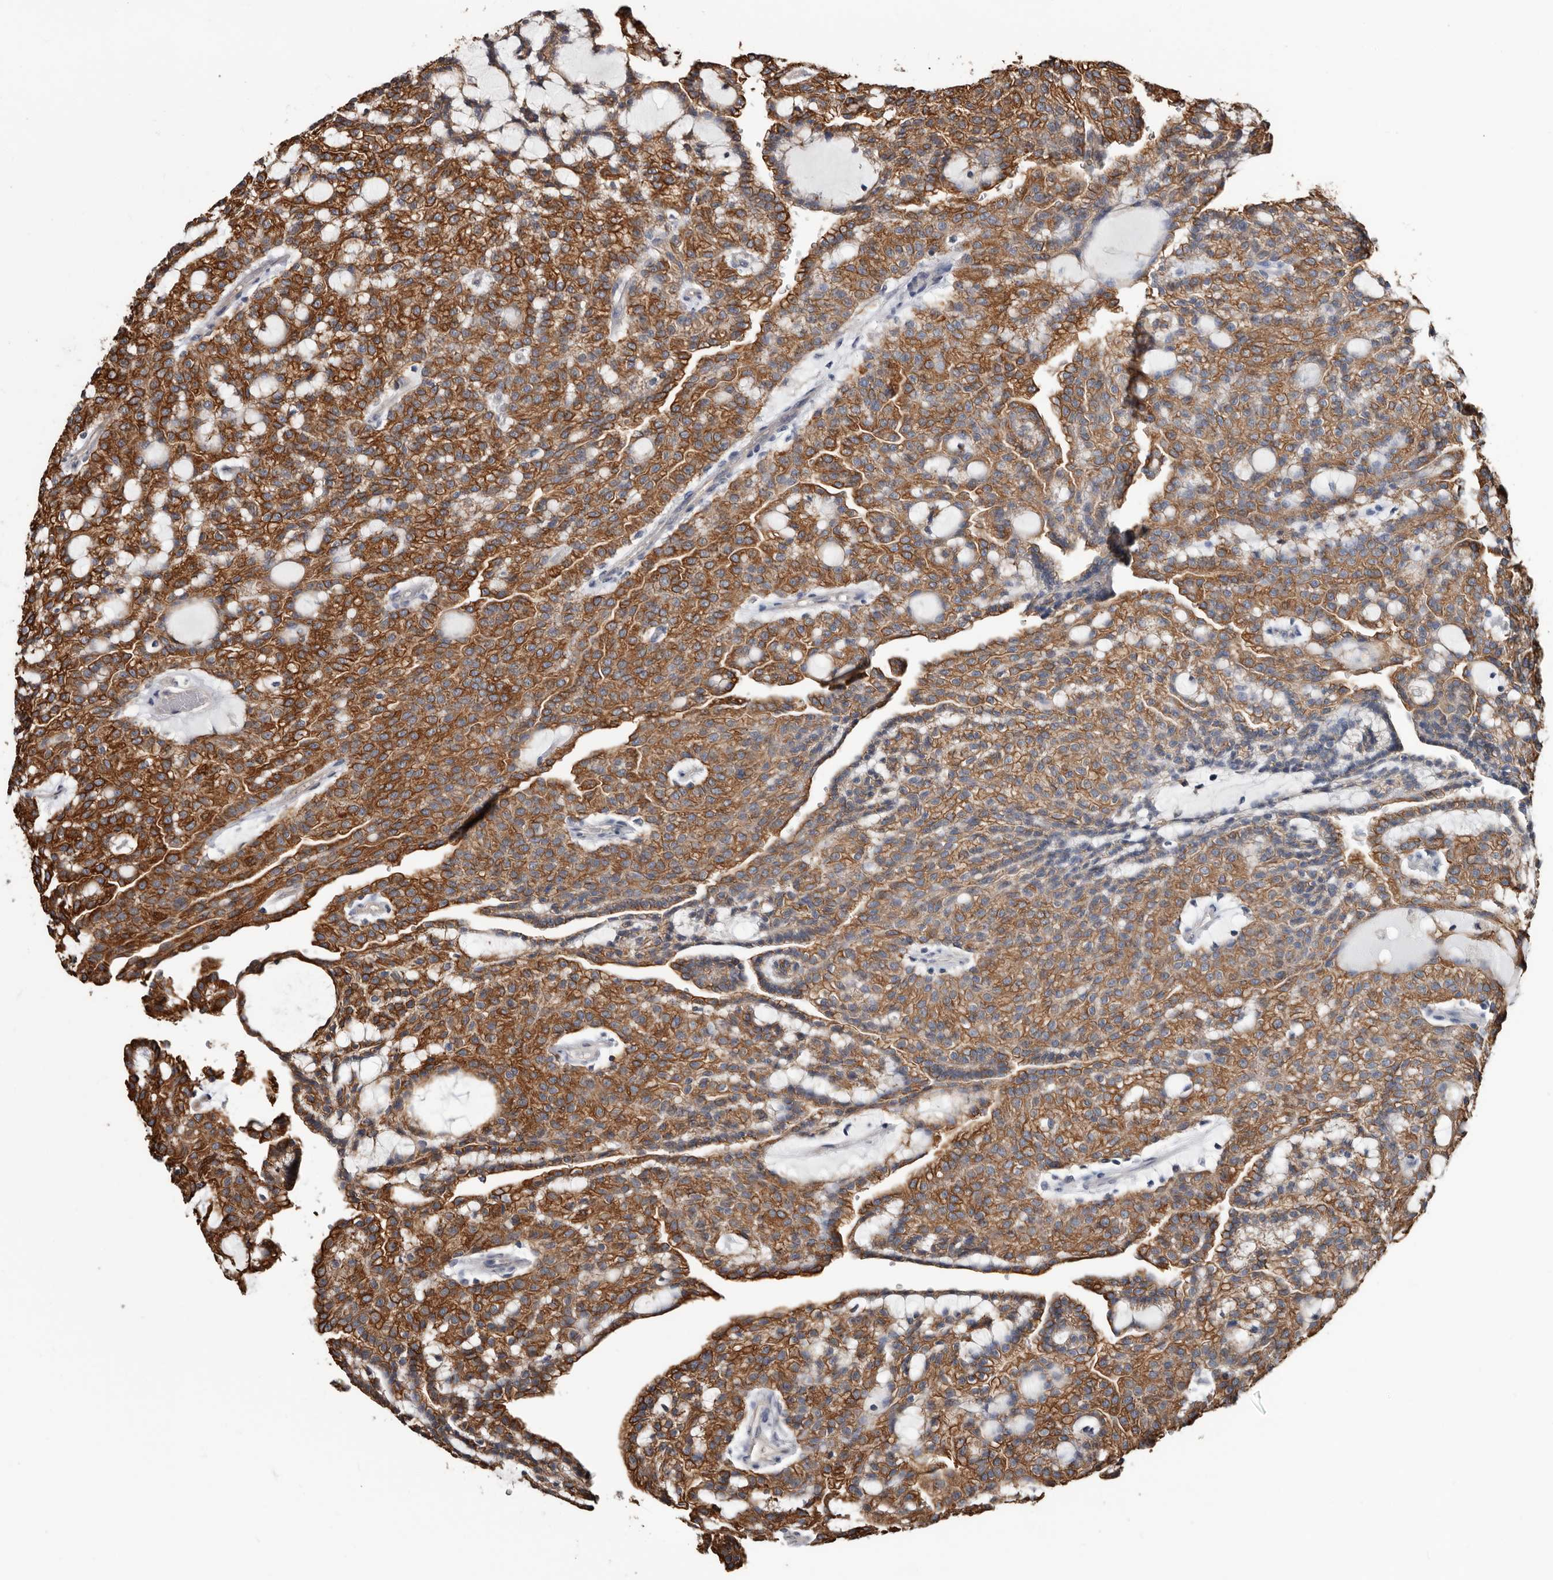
{"staining": {"intensity": "strong", "quantity": ">75%", "location": "cytoplasmic/membranous"}, "tissue": "renal cancer", "cell_type": "Tumor cells", "image_type": "cancer", "snomed": [{"axis": "morphology", "description": "Adenocarcinoma, NOS"}, {"axis": "topography", "description": "Kidney"}], "caption": "IHC photomicrograph of neoplastic tissue: renal adenocarcinoma stained using immunohistochemistry (IHC) demonstrates high levels of strong protein expression localized specifically in the cytoplasmic/membranous of tumor cells, appearing as a cytoplasmic/membranous brown color.", "gene": "MRPL18", "patient": {"sex": "male", "age": 63}}